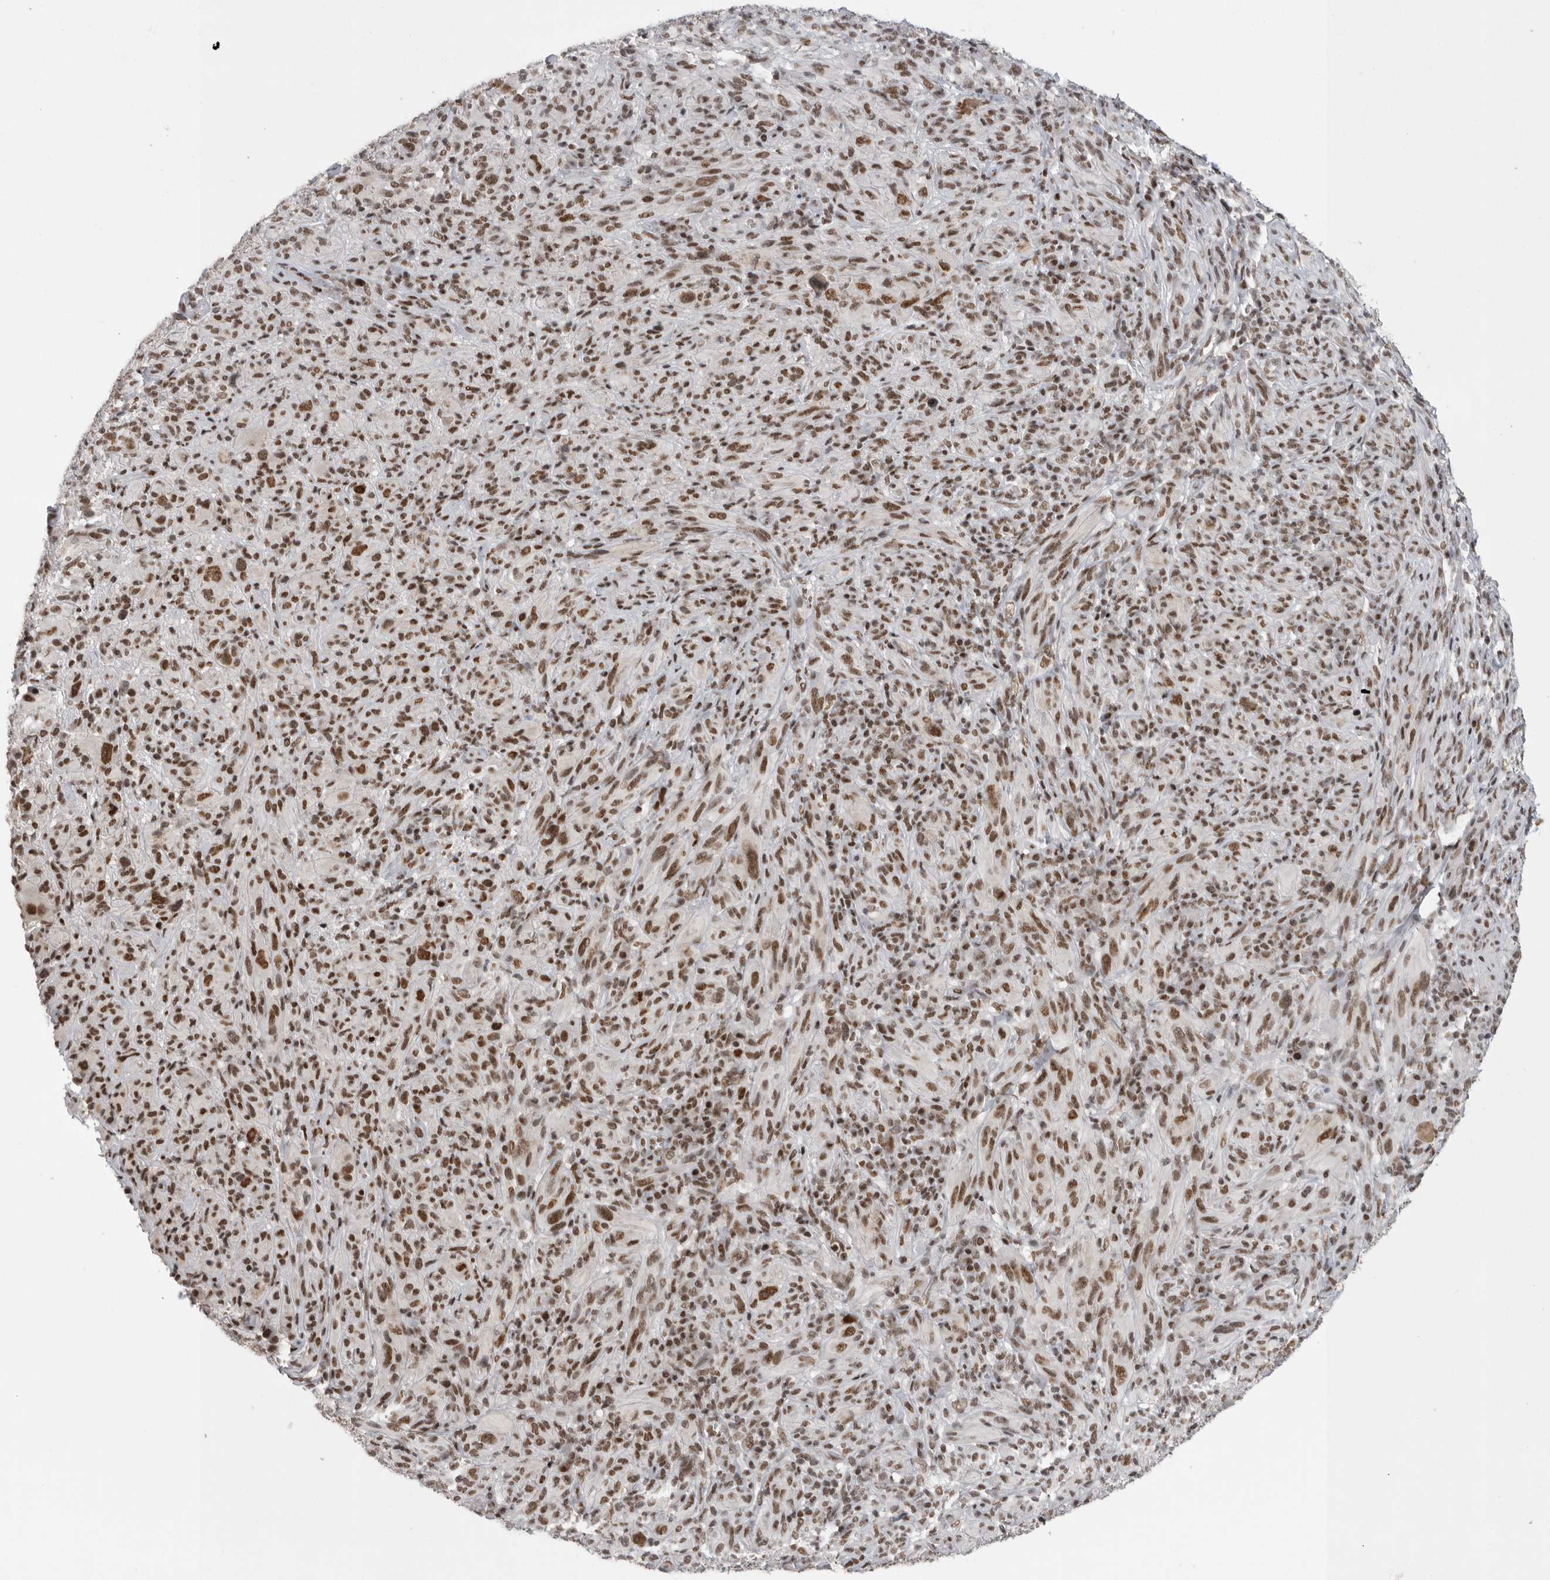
{"staining": {"intensity": "moderate", "quantity": ">75%", "location": "nuclear"}, "tissue": "melanoma", "cell_type": "Tumor cells", "image_type": "cancer", "snomed": [{"axis": "morphology", "description": "Malignant melanoma, NOS"}, {"axis": "topography", "description": "Skin of head"}], "caption": "Melanoma tissue exhibits moderate nuclear staining in approximately >75% of tumor cells, visualized by immunohistochemistry. (Stains: DAB in brown, nuclei in blue, Microscopy: brightfield microscopy at high magnification).", "gene": "POU5F1", "patient": {"sex": "male", "age": 96}}